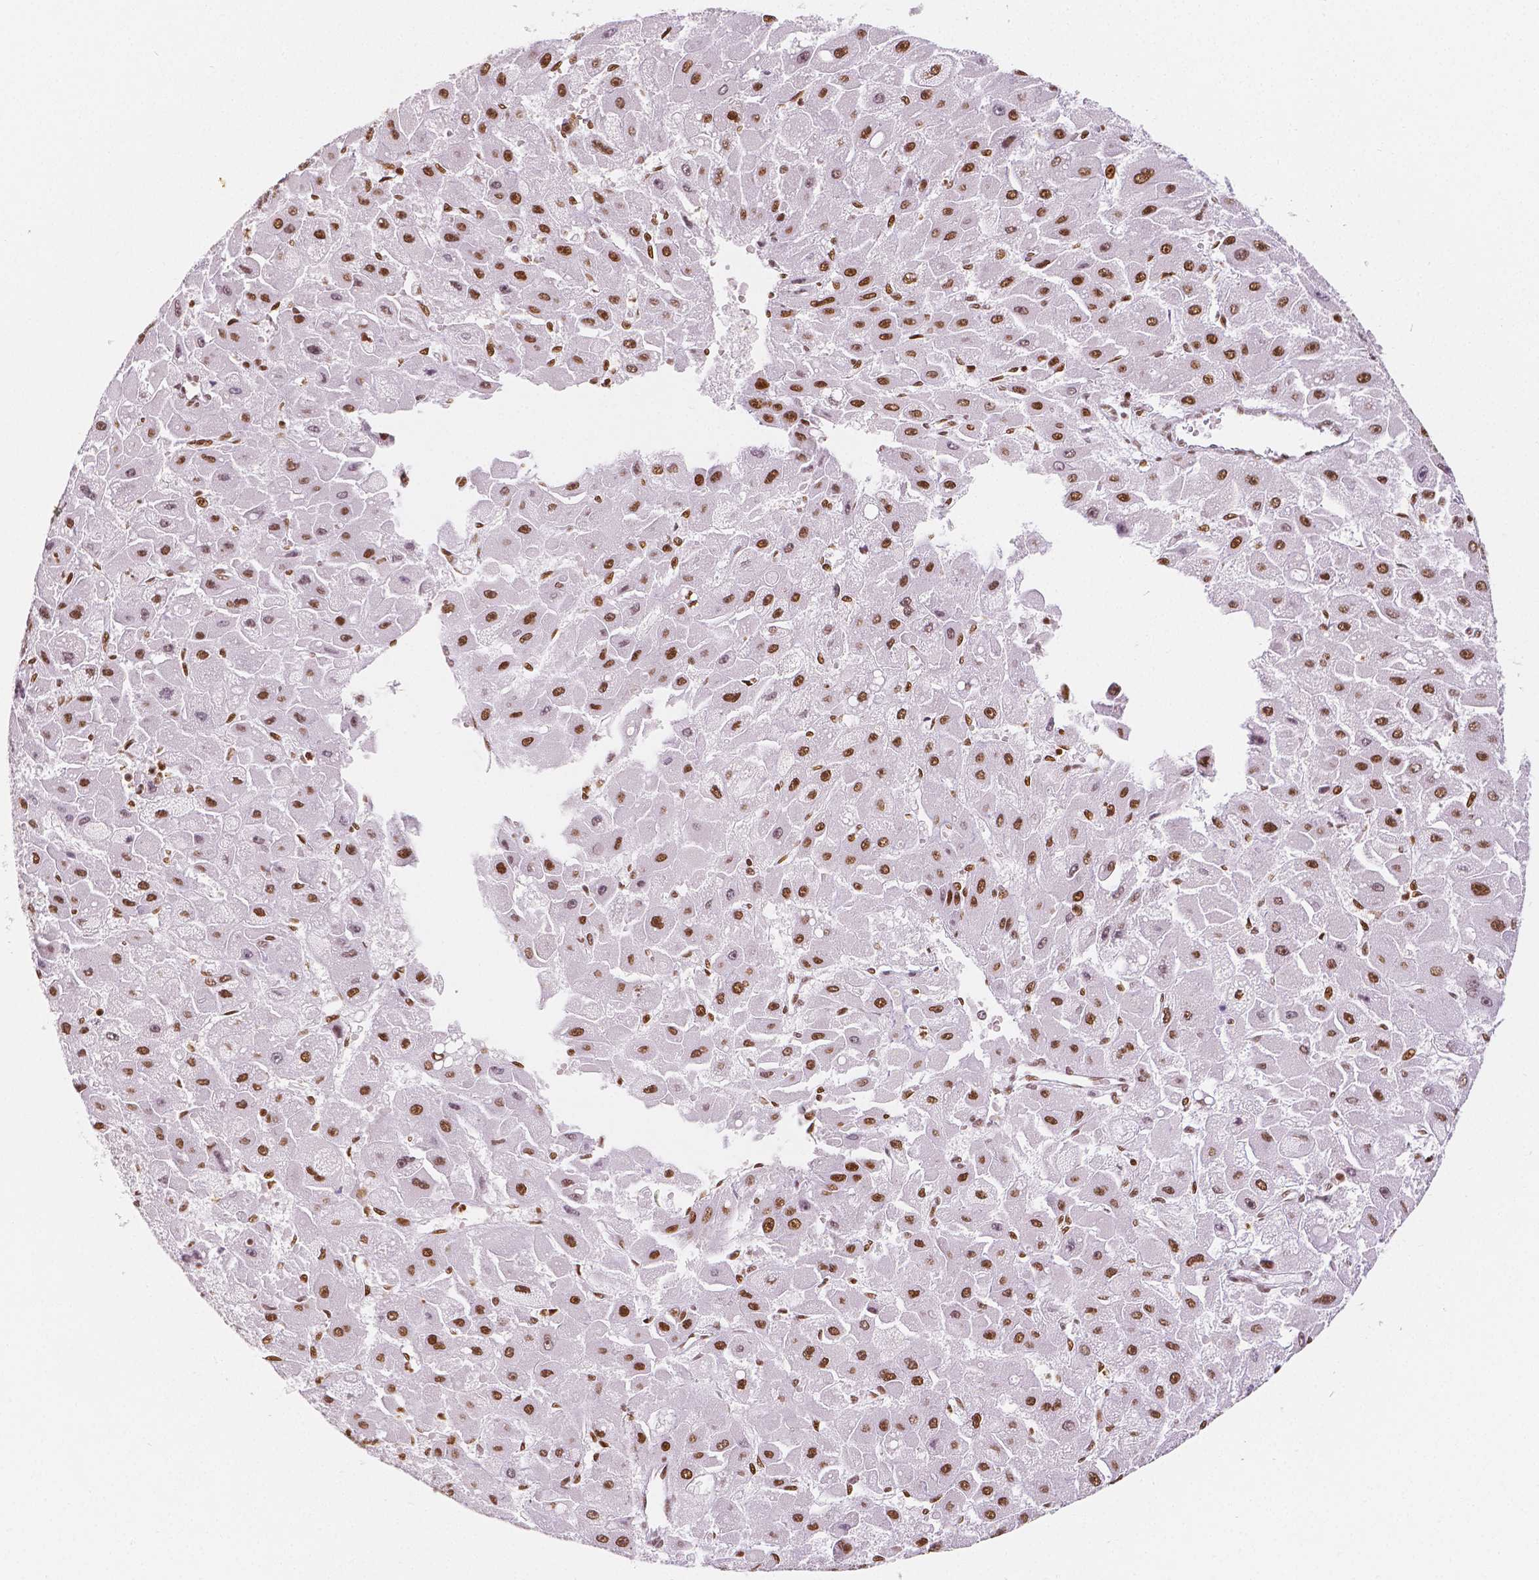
{"staining": {"intensity": "moderate", "quantity": ">75%", "location": "nuclear"}, "tissue": "liver cancer", "cell_type": "Tumor cells", "image_type": "cancer", "snomed": [{"axis": "morphology", "description": "Carcinoma, Hepatocellular, NOS"}, {"axis": "topography", "description": "Liver"}], "caption": "Brown immunohistochemical staining in hepatocellular carcinoma (liver) shows moderate nuclear staining in about >75% of tumor cells.", "gene": "HDAC1", "patient": {"sex": "female", "age": 25}}